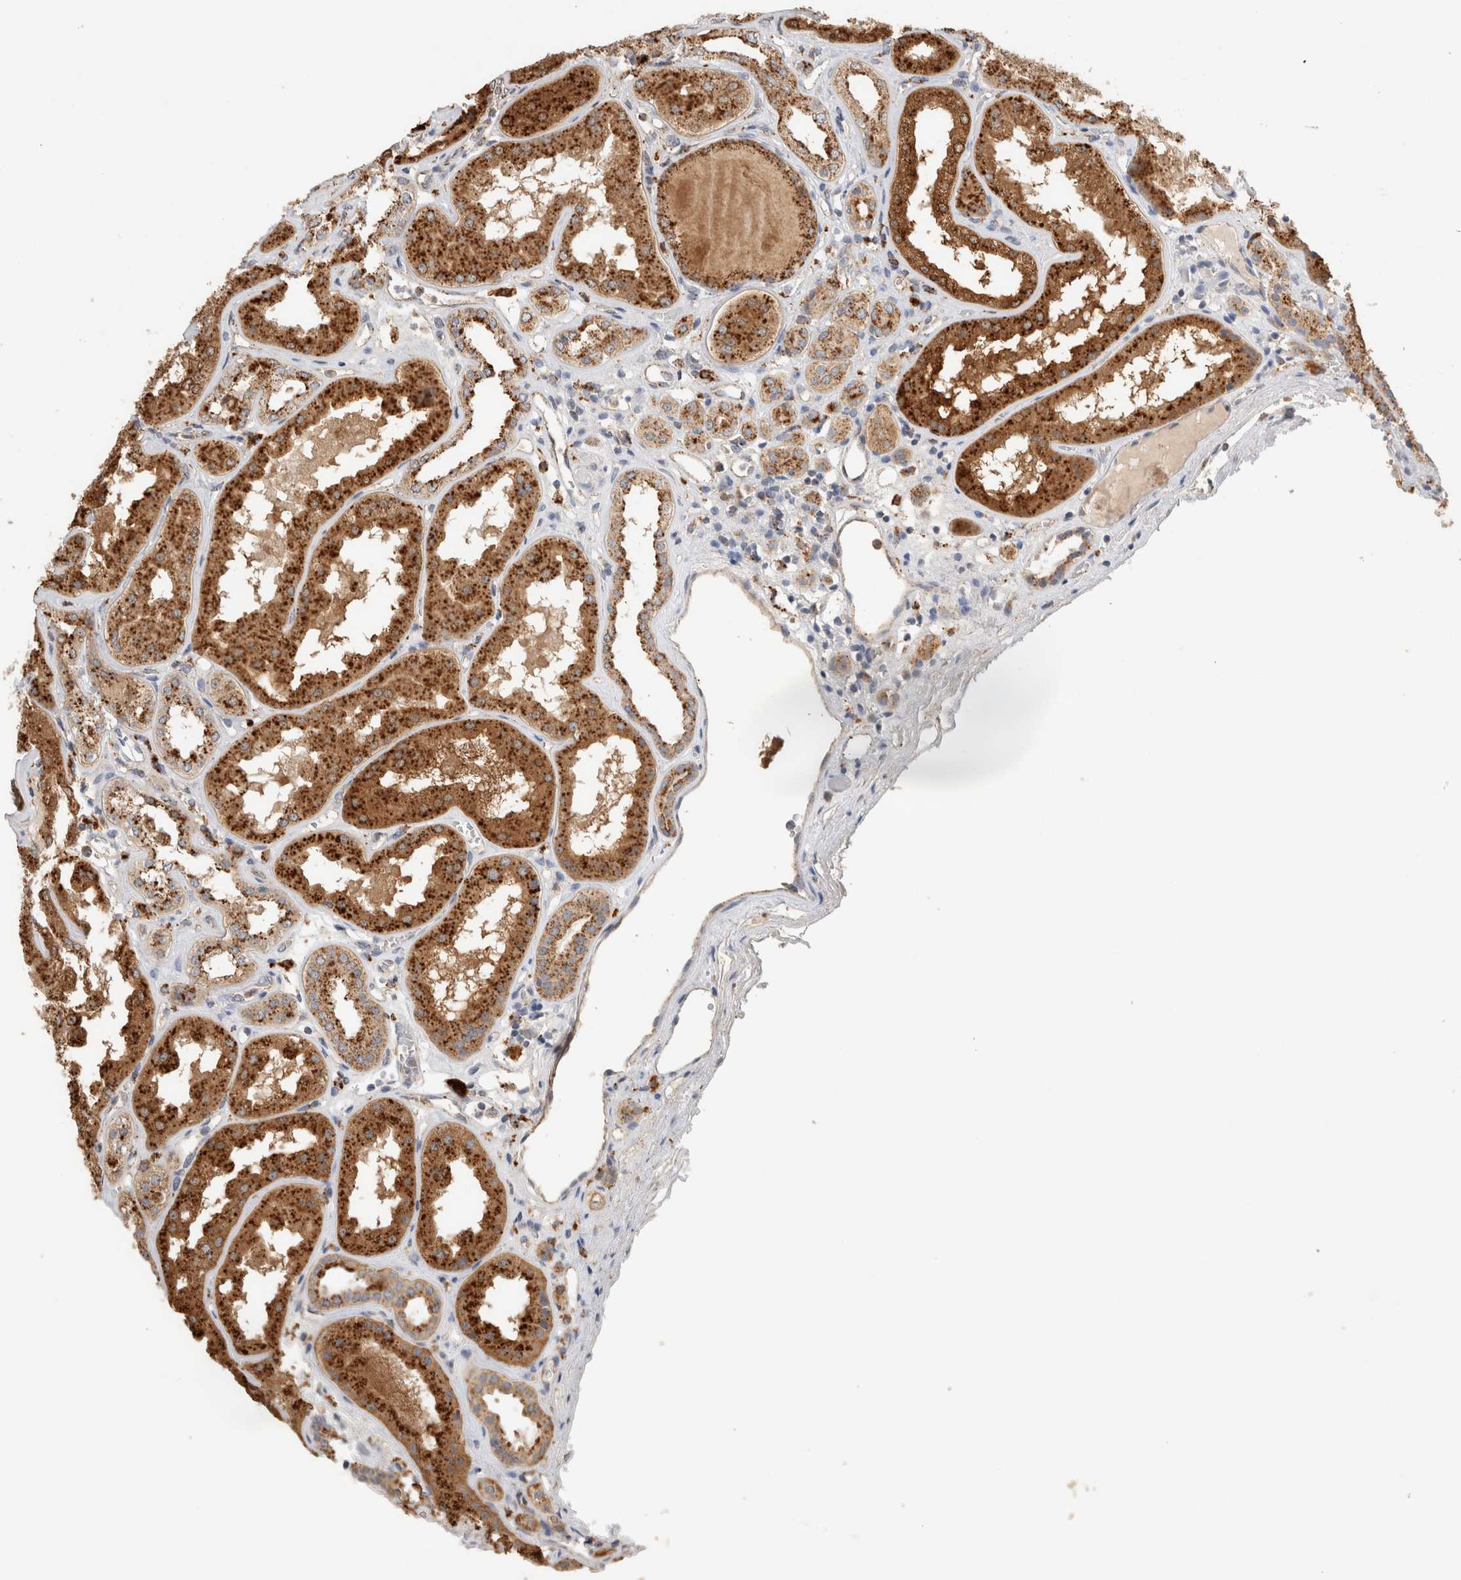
{"staining": {"intensity": "negative", "quantity": "none", "location": "none"}, "tissue": "kidney", "cell_type": "Cells in glomeruli", "image_type": "normal", "snomed": [{"axis": "morphology", "description": "Normal tissue, NOS"}, {"axis": "topography", "description": "Kidney"}], "caption": "Kidney stained for a protein using immunohistochemistry (IHC) demonstrates no expression cells in glomeruli.", "gene": "GNS", "patient": {"sex": "female", "age": 56}}